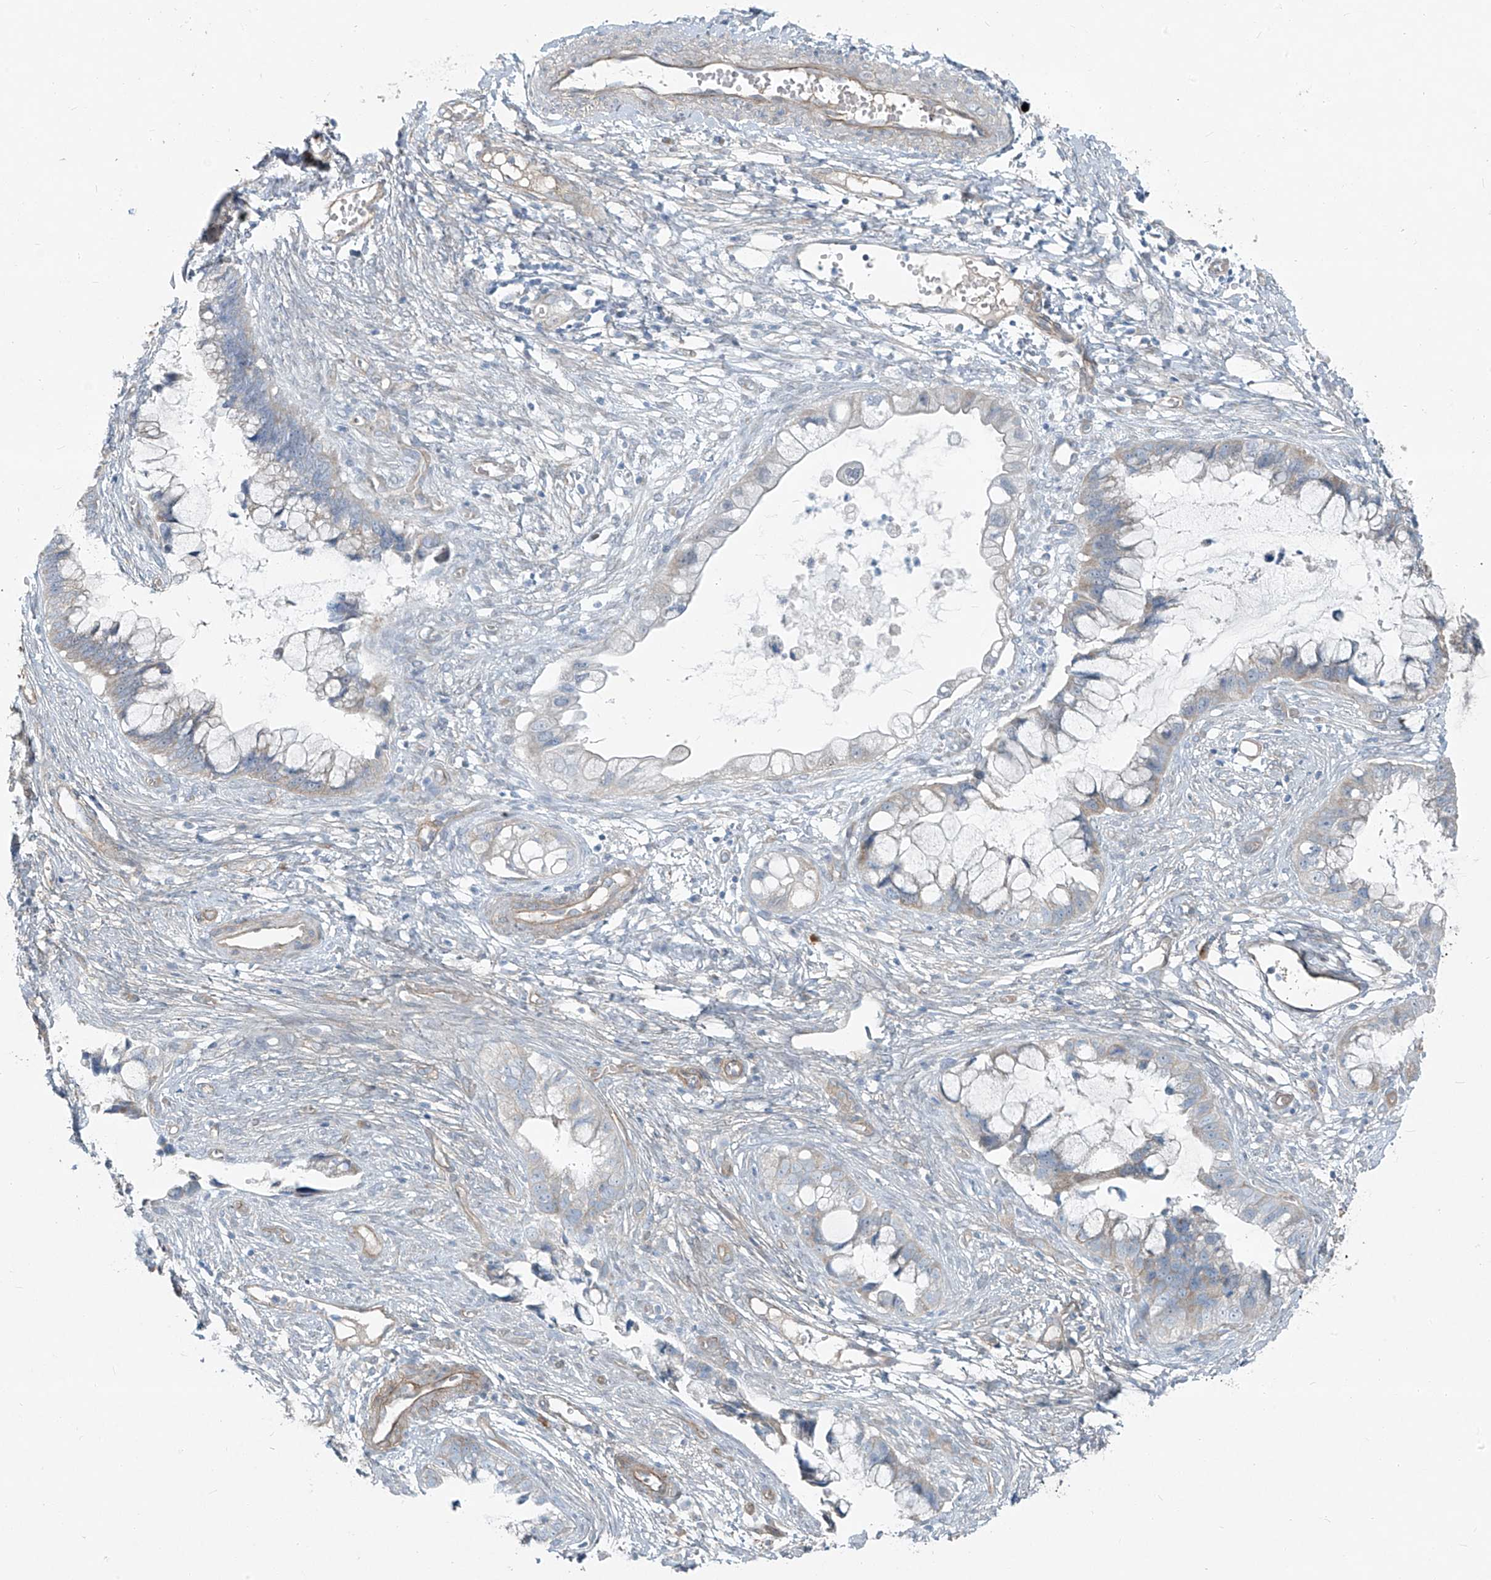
{"staining": {"intensity": "negative", "quantity": "none", "location": "none"}, "tissue": "cervical cancer", "cell_type": "Tumor cells", "image_type": "cancer", "snomed": [{"axis": "morphology", "description": "Adenocarcinoma, NOS"}, {"axis": "topography", "description": "Cervix"}], "caption": "High magnification brightfield microscopy of cervical adenocarcinoma stained with DAB (brown) and counterstained with hematoxylin (blue): tumor cells show no significant staining.", "gene": "TNS2", "patient": {"sex": "female", "age": 44}}